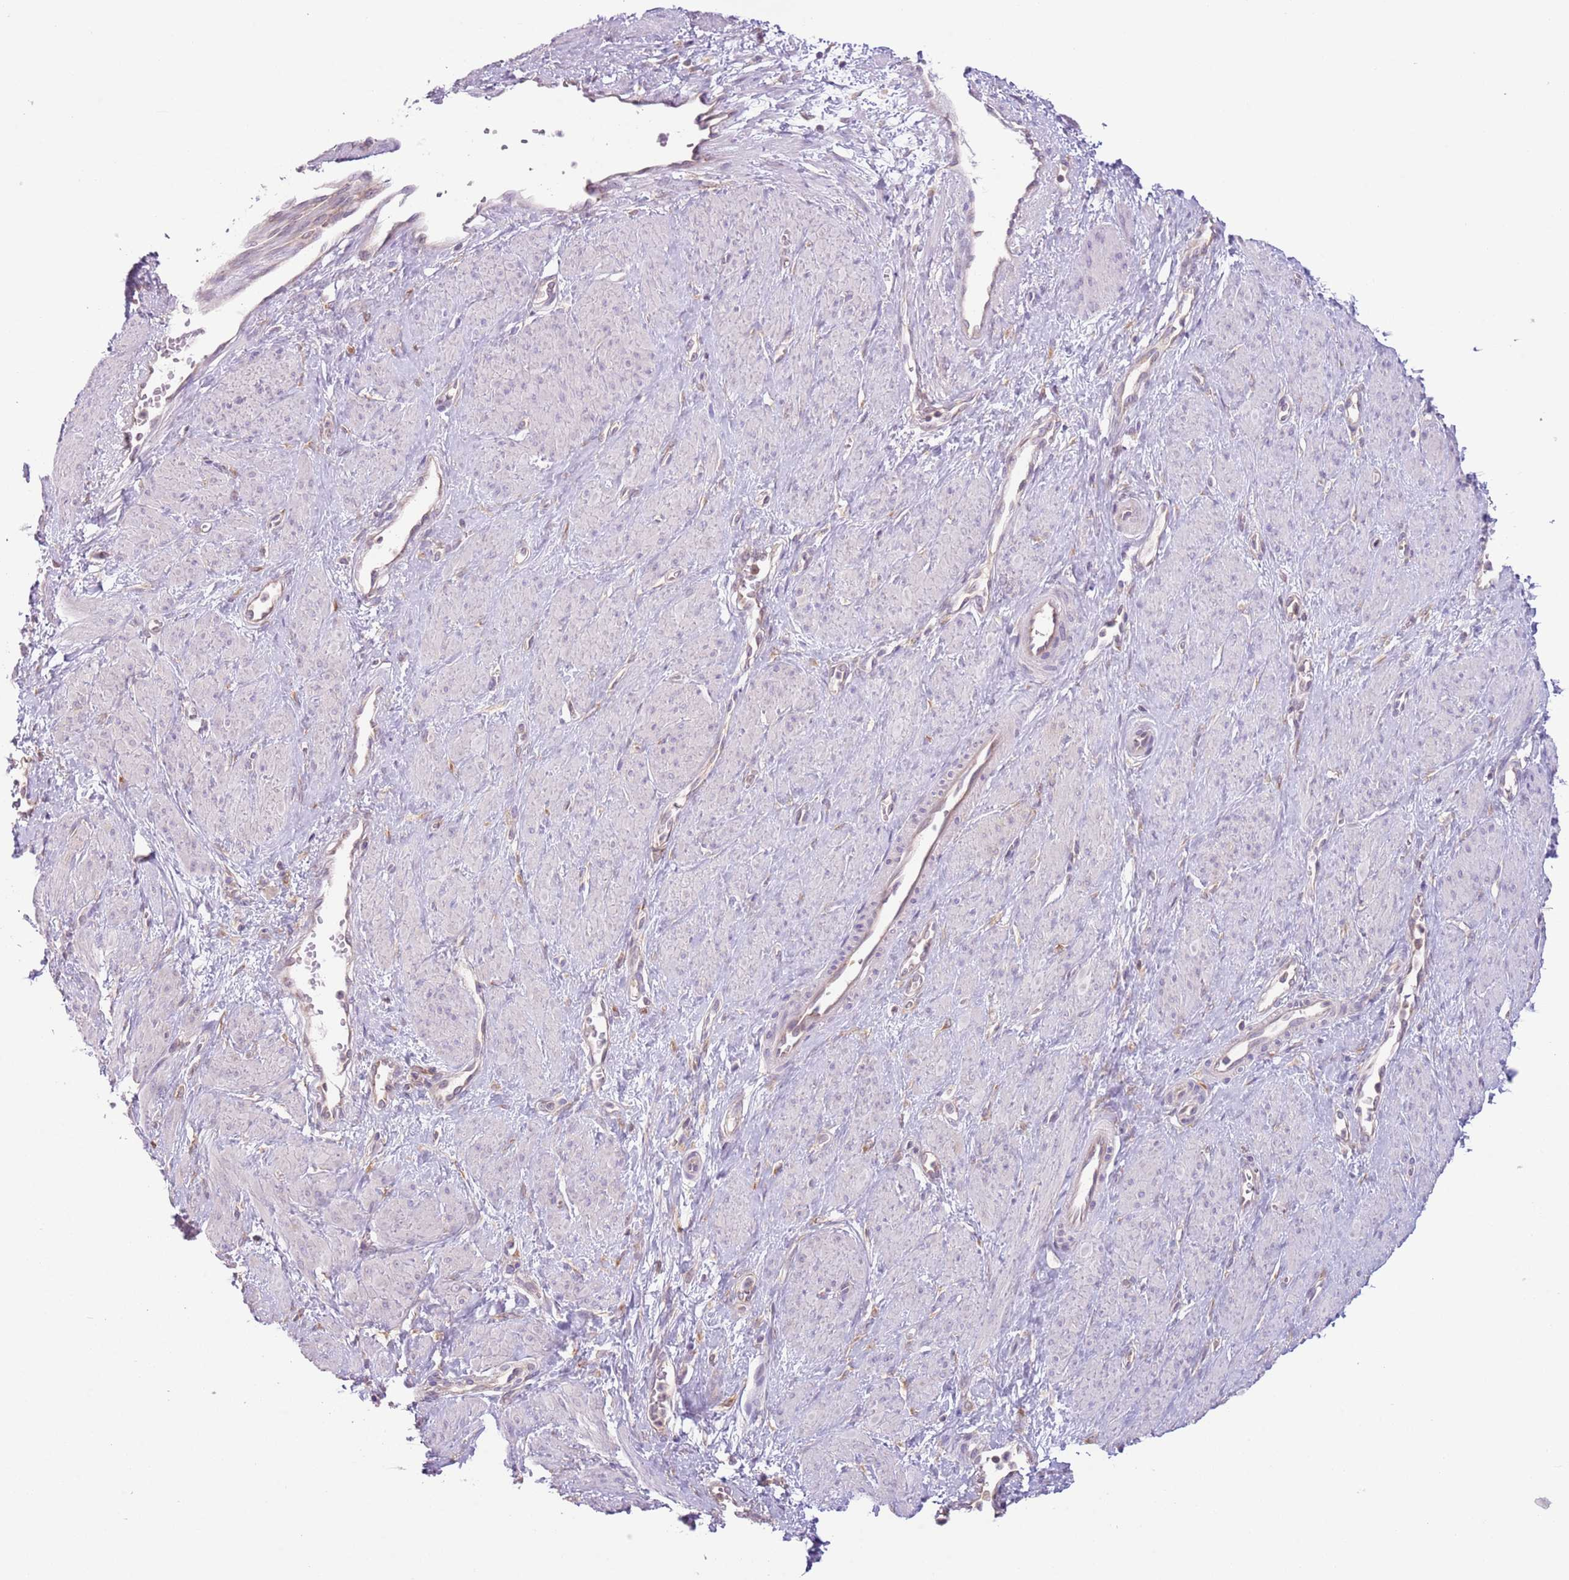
{"staining": {"intensity": "negative", "quantity": "none", "location": "none"}, "tissue": "smooth muscle", "cell_type": "Smooth muscle cells", "image_type": "normal", "snomed": [{"axis": "morphology", "description": "Normal tissue, NOS"}, {"axis": "topography", "description": "Smooth muscle"}, {"axis": "topography", "description": "Uterus"}], "caption": "Immunohistochemistry (IHC) of normal human smooth muscle reveals no staining in smooth muscle cells.", "gene": "COPE", "patient": {"sex": "female", "age": 39}}